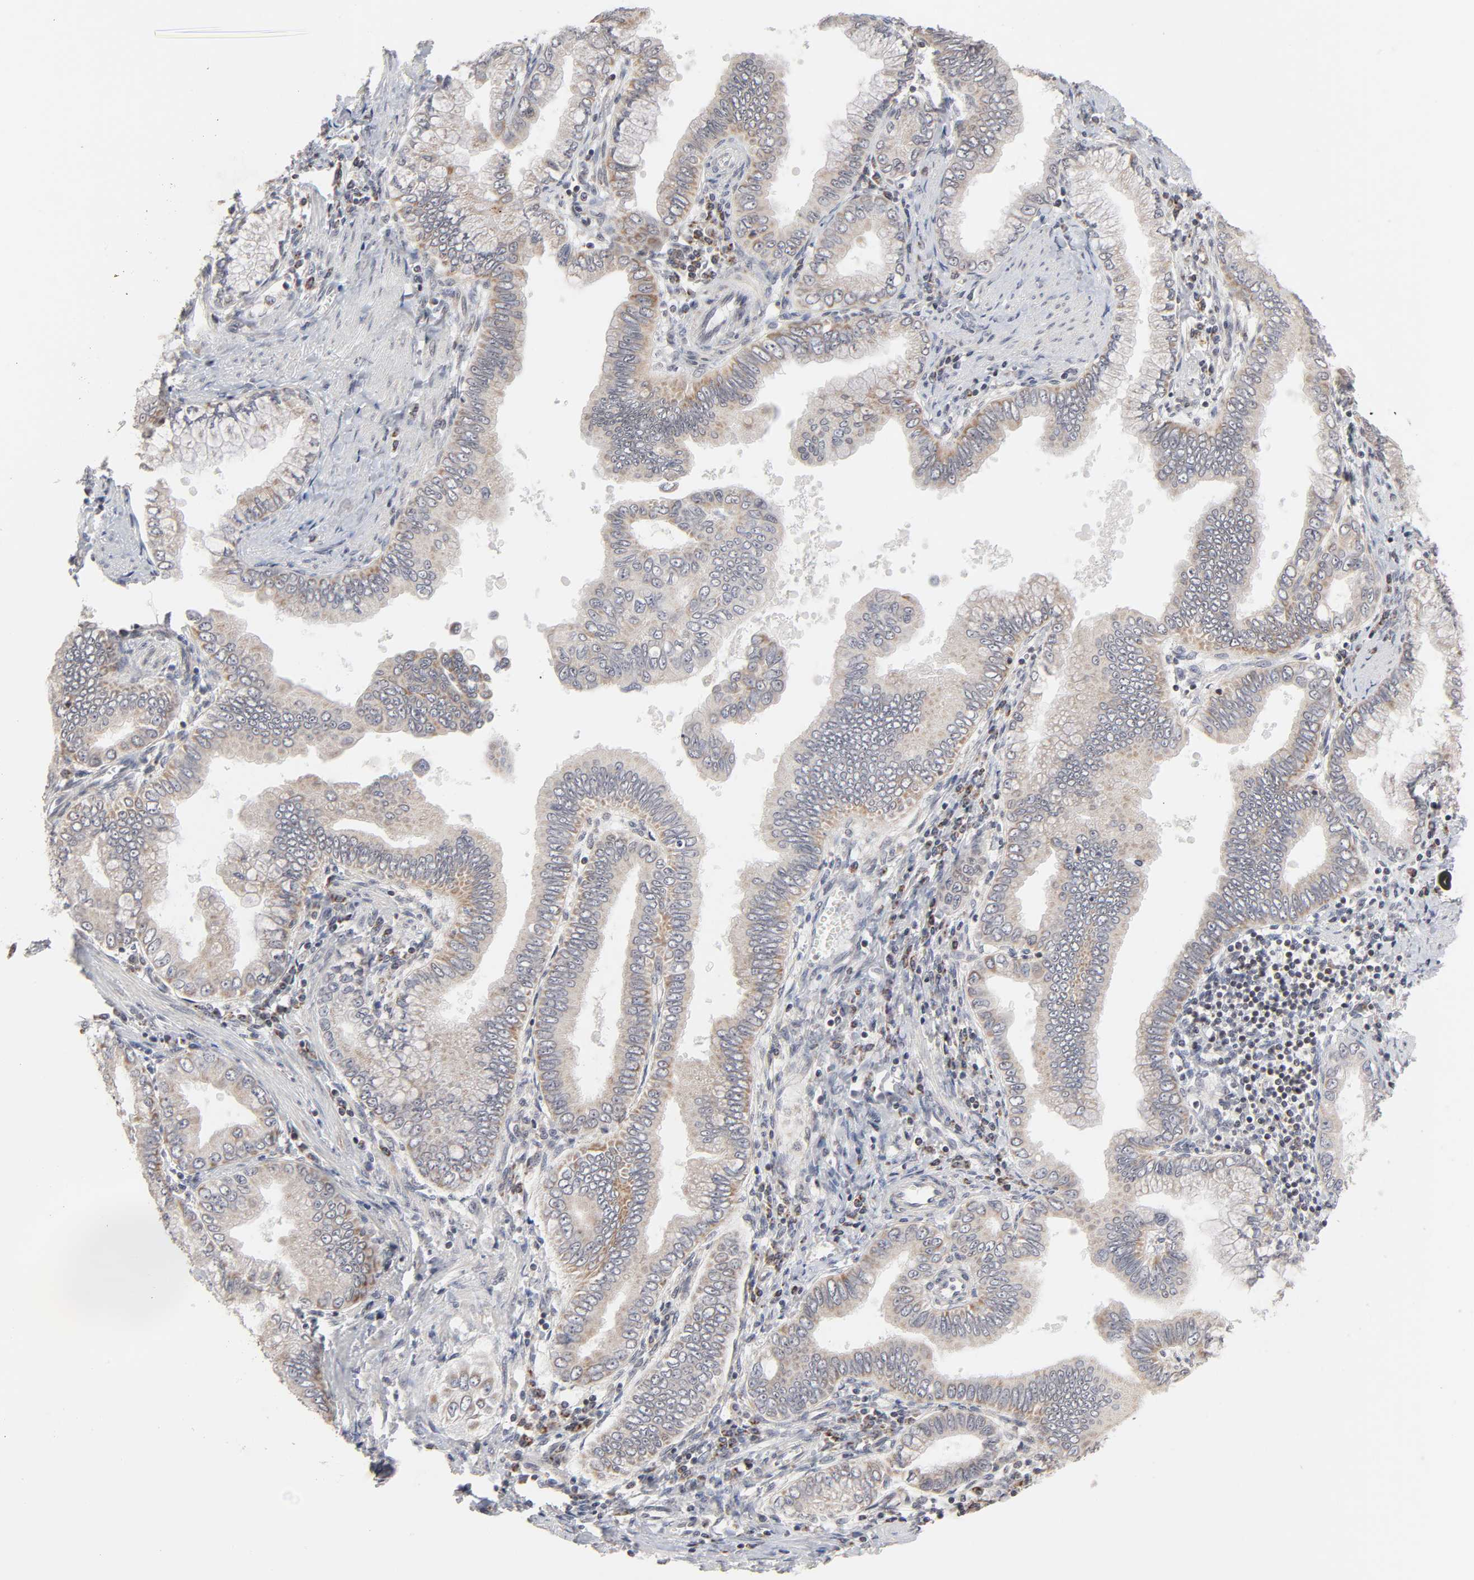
{"staining": {"intensity": "moderate", "quantity": ">75%", "location": "cytoplasmic/membranous"}, "tissue": "pancreatic cancer", "cell_type": "Tumor cells", "image_type": "cancer", "snomed": [{"axis": "morphology", "description": "Normal tissue, NOS"}, {"axis": "topography", "description": "Lymph node"}], "caption": "Immunohistochemistry staining of pancreatic cancer, which demonstrates medium levels of moderate cytoplasmic/membranous expression in approximately >75% of tumor cells indicating moderate cytoplasmic/membranous protein staining. The staining was performed using DAB (3,3'-diaminobenzidine) (brown) for protein detection and nuclei were counterstained in hematoxylin (blue).", "gene": "AUH", "patient": {"sex": "male", "age": 50}}